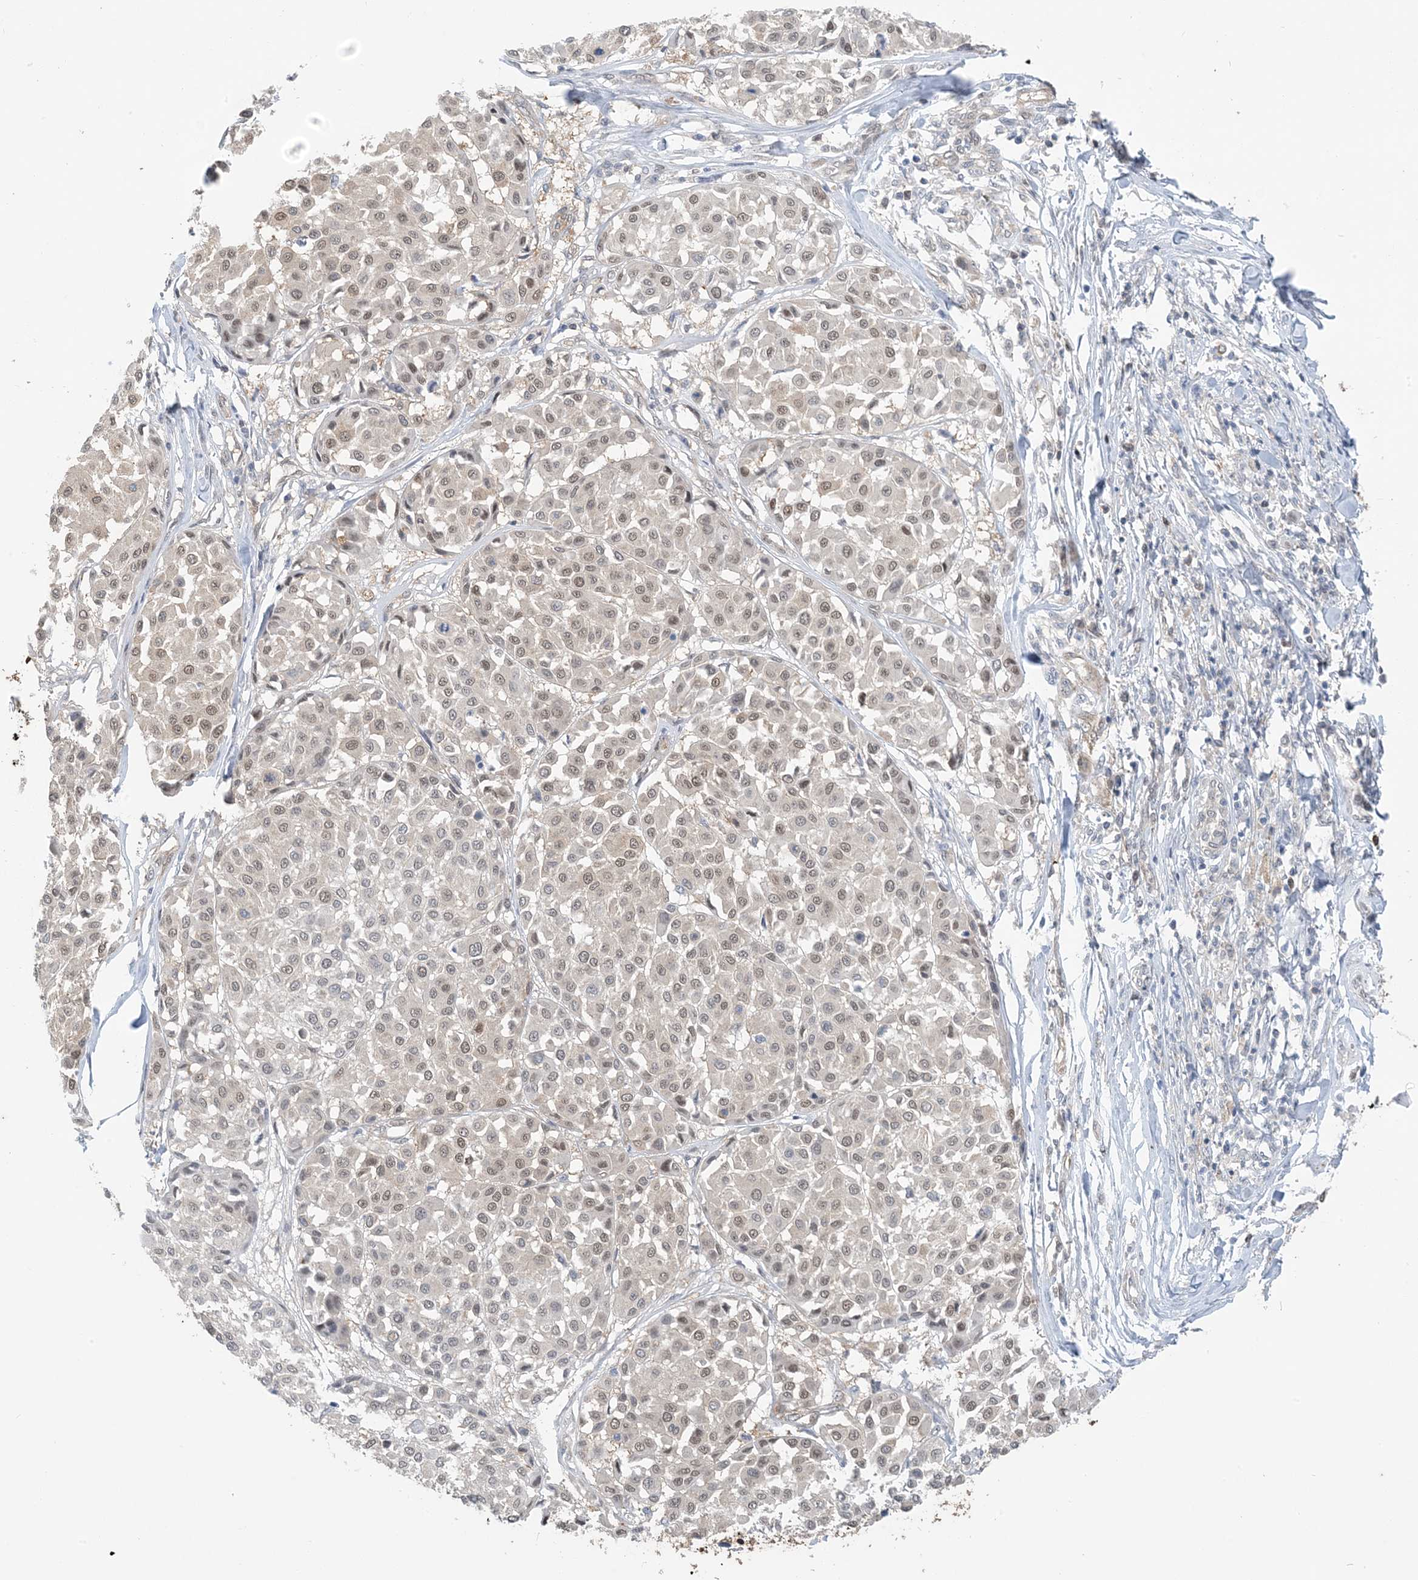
{"staining": {"intensity": "weak", "quantity": "25%-75%", "location": "nuclear"}, "tissue": "melanoma", "cell_type": "Tumor cells", "image_type": "cancer", "snomed": [{"axis": "morphology", "description": "Malignant melanoma, Metastatic site"}, {"axis": "topography", "description": "Soft tissue"}], "caption": "Immunohistochemical staining of human malignant melanoma (metastatic site) exhibits low levels of weak nuclear protein positivity in about 25%-75% of tumor cells.", "gene": "ZC3H12A", "patient": {"sex": "male", "age": 41}}